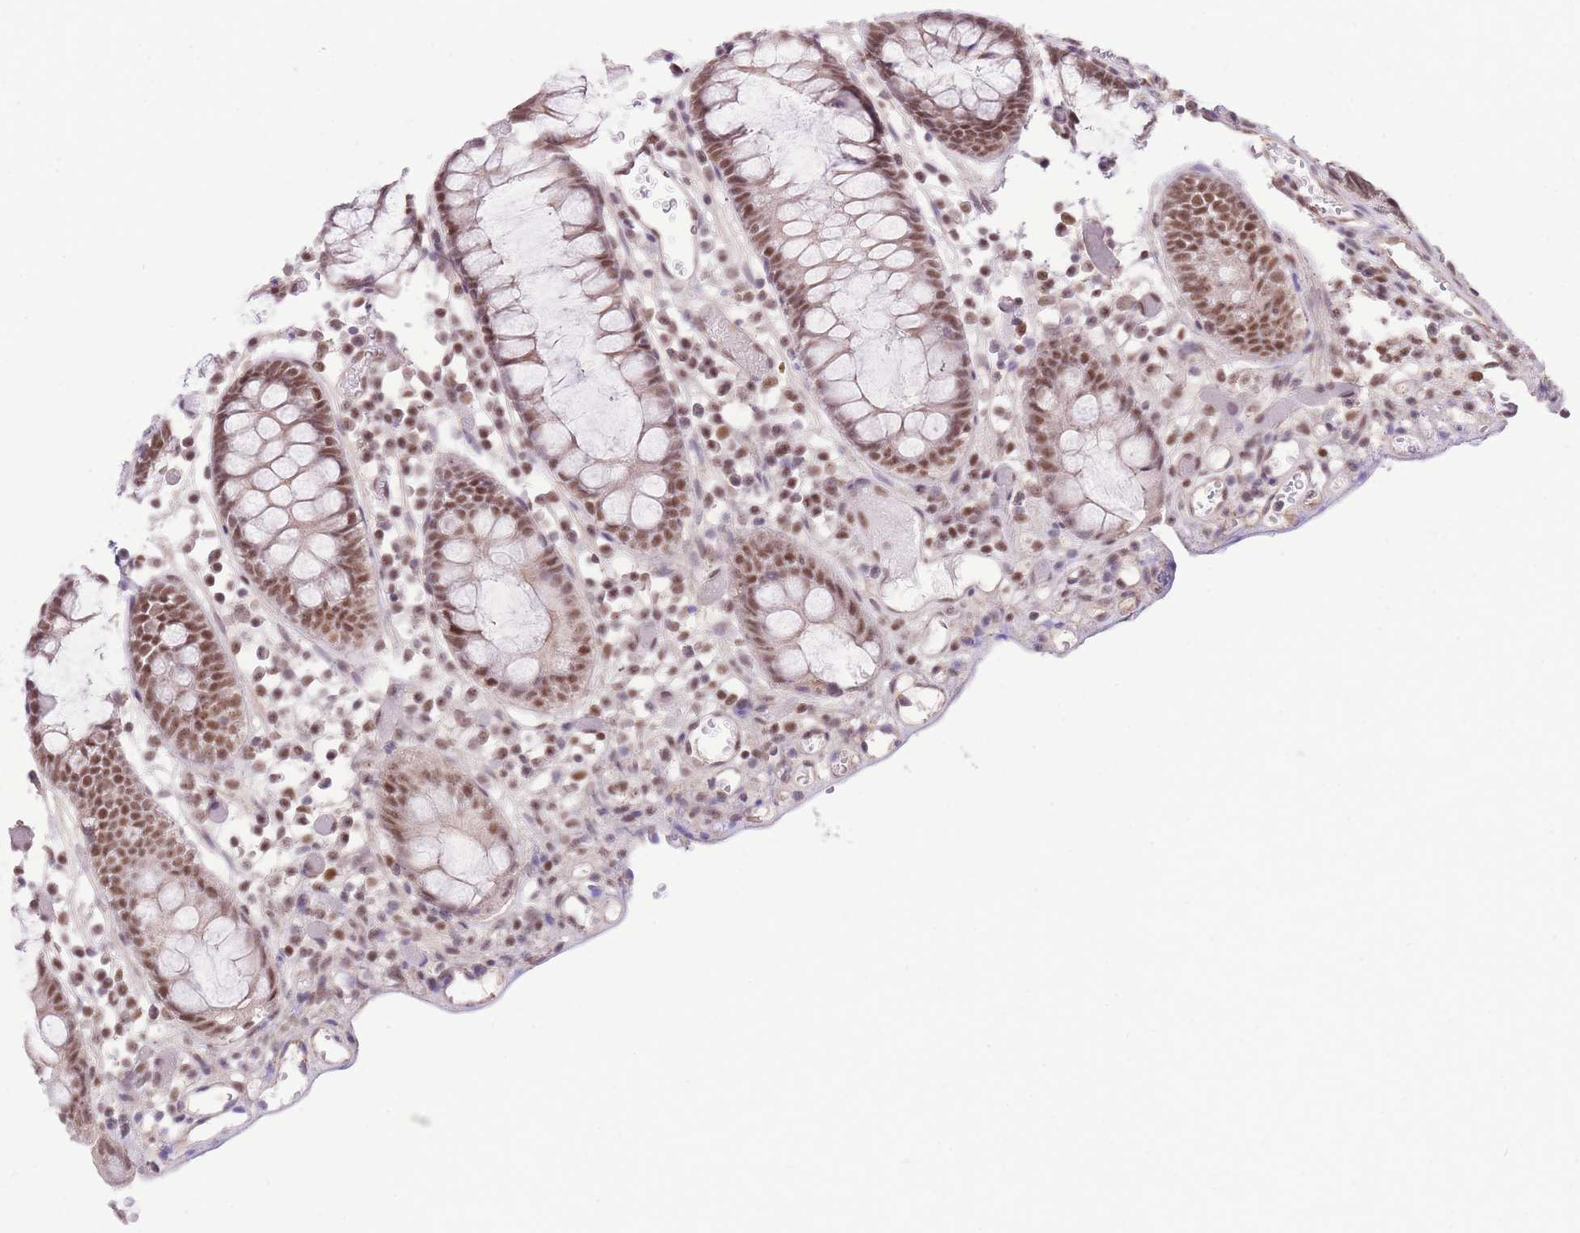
{"staining": {"intensity": "moderate", "quantity": ">75%", "location": "nuclear"}, "tissue": "colon", "cell_type": "Endothelial cells", "image_type": "normal", "snomed": [{"axis": "morphology", "description": "Normal tissue, NOS"}, {"axis": "topography", "description": "Colon"}], "caption": "An immunohistochemistry (IHC) histopathology image of normal tissue is shown. Protein staining in brown highlights moderate nuclear positivity in colon within endothelial cells.", "gene": "UBXN7", "patient": {"sex": "male", "age": 14}}